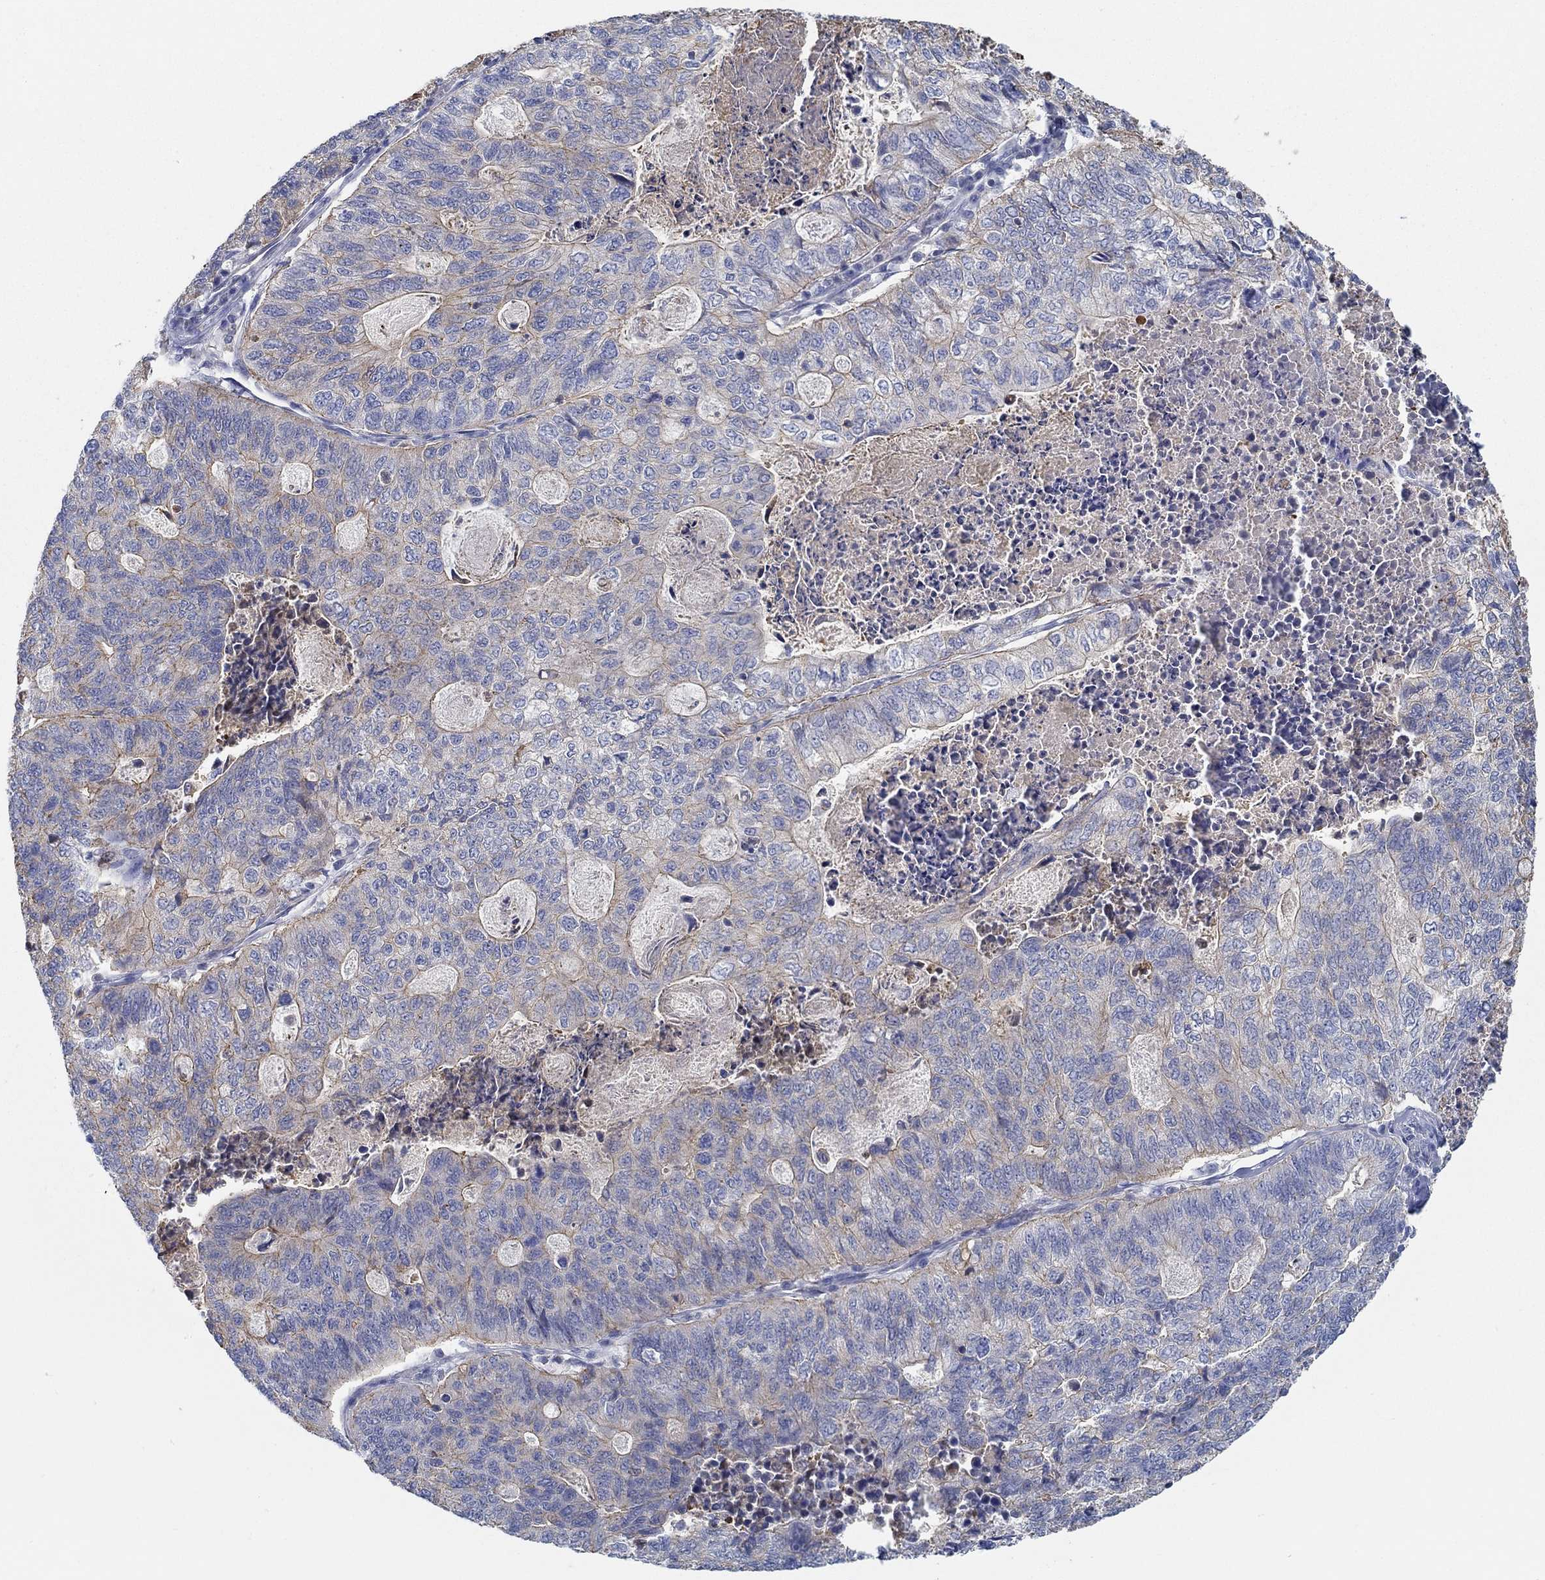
{"staining": {"intensity": "moderate", "quantity": "25%-75%", "location": "cytoplasmic/membranous"}, "tissue": "stomach cancer", "cell_type": "Tumor cells", "image_type": "cancer", "snomed": [{"axis": "morphology", "description": "Adenocarcinoma, NOS"}, {"axis": "topography", "description": "Stomach, upper"}], "caption": "Stomach adenocarcinoma tissue exhibits moderate cytoplasmic/membranous positivity in approximately 25%-75% of tumor cells, visualized by immunohistochemistry. The staining was performed using DAB to visualize the protein expression in brown, while the nuclei were stained in blue with hematoxylin (Magnification: 20x).", "gene": "BBOF1", "patient": {"sex": "female", "age": 67}}